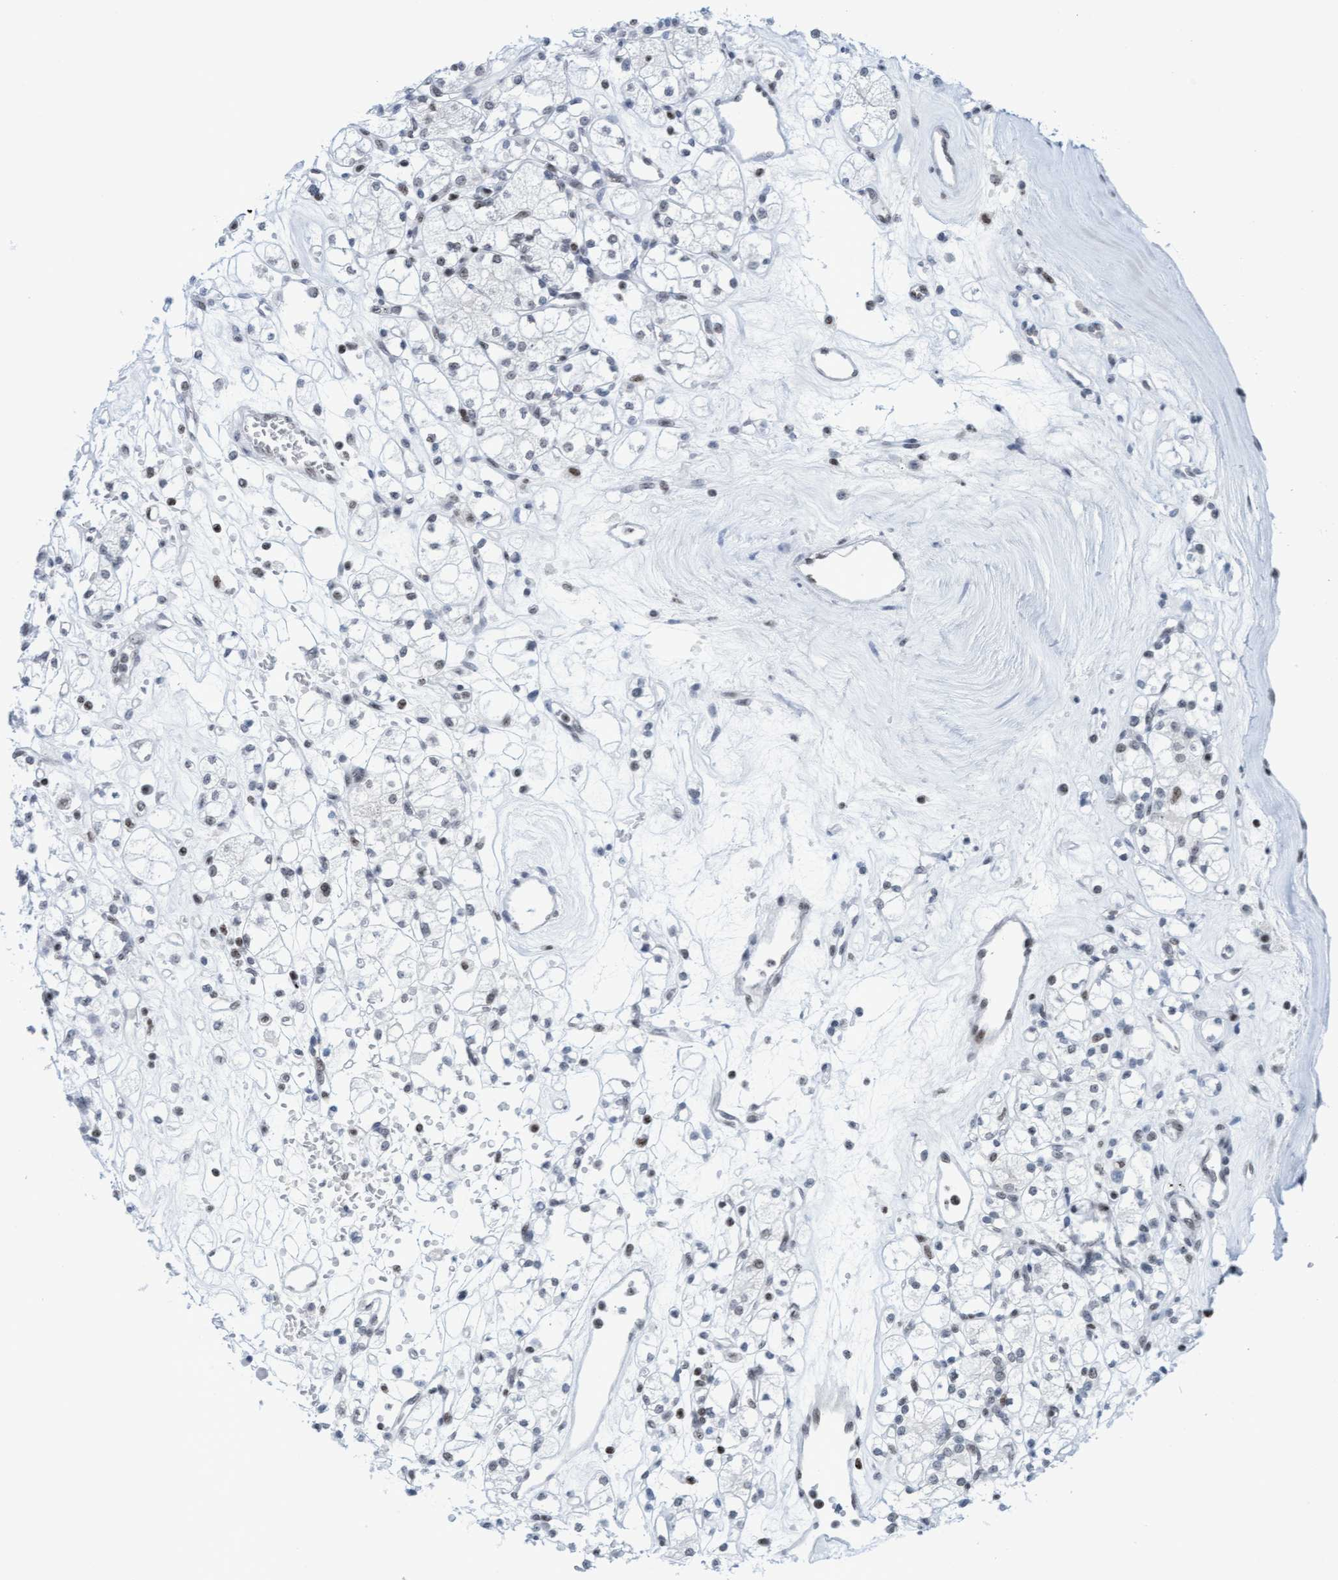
{"staining": {"intensity": "weak", "quantity": "<25%", "location": "nuclear"}, "tissue": "renal cancer", "cell_type": "Tumor cells", "image_type": "cancer", "snomed": [{"axis": "morphology", "description": "Adenocarcinoma, NOS"}, {"axis": "topography", "description": "Kidney"}], "caption": "A high-resolution photomicrograph shows immunohistochemistry (IHC) staining of renal cancer (adenocarcinoma), which displays no significant expression in tumor cells.", "gene": "GLRX2", "patient": {"sex": "male", "age": 77}}